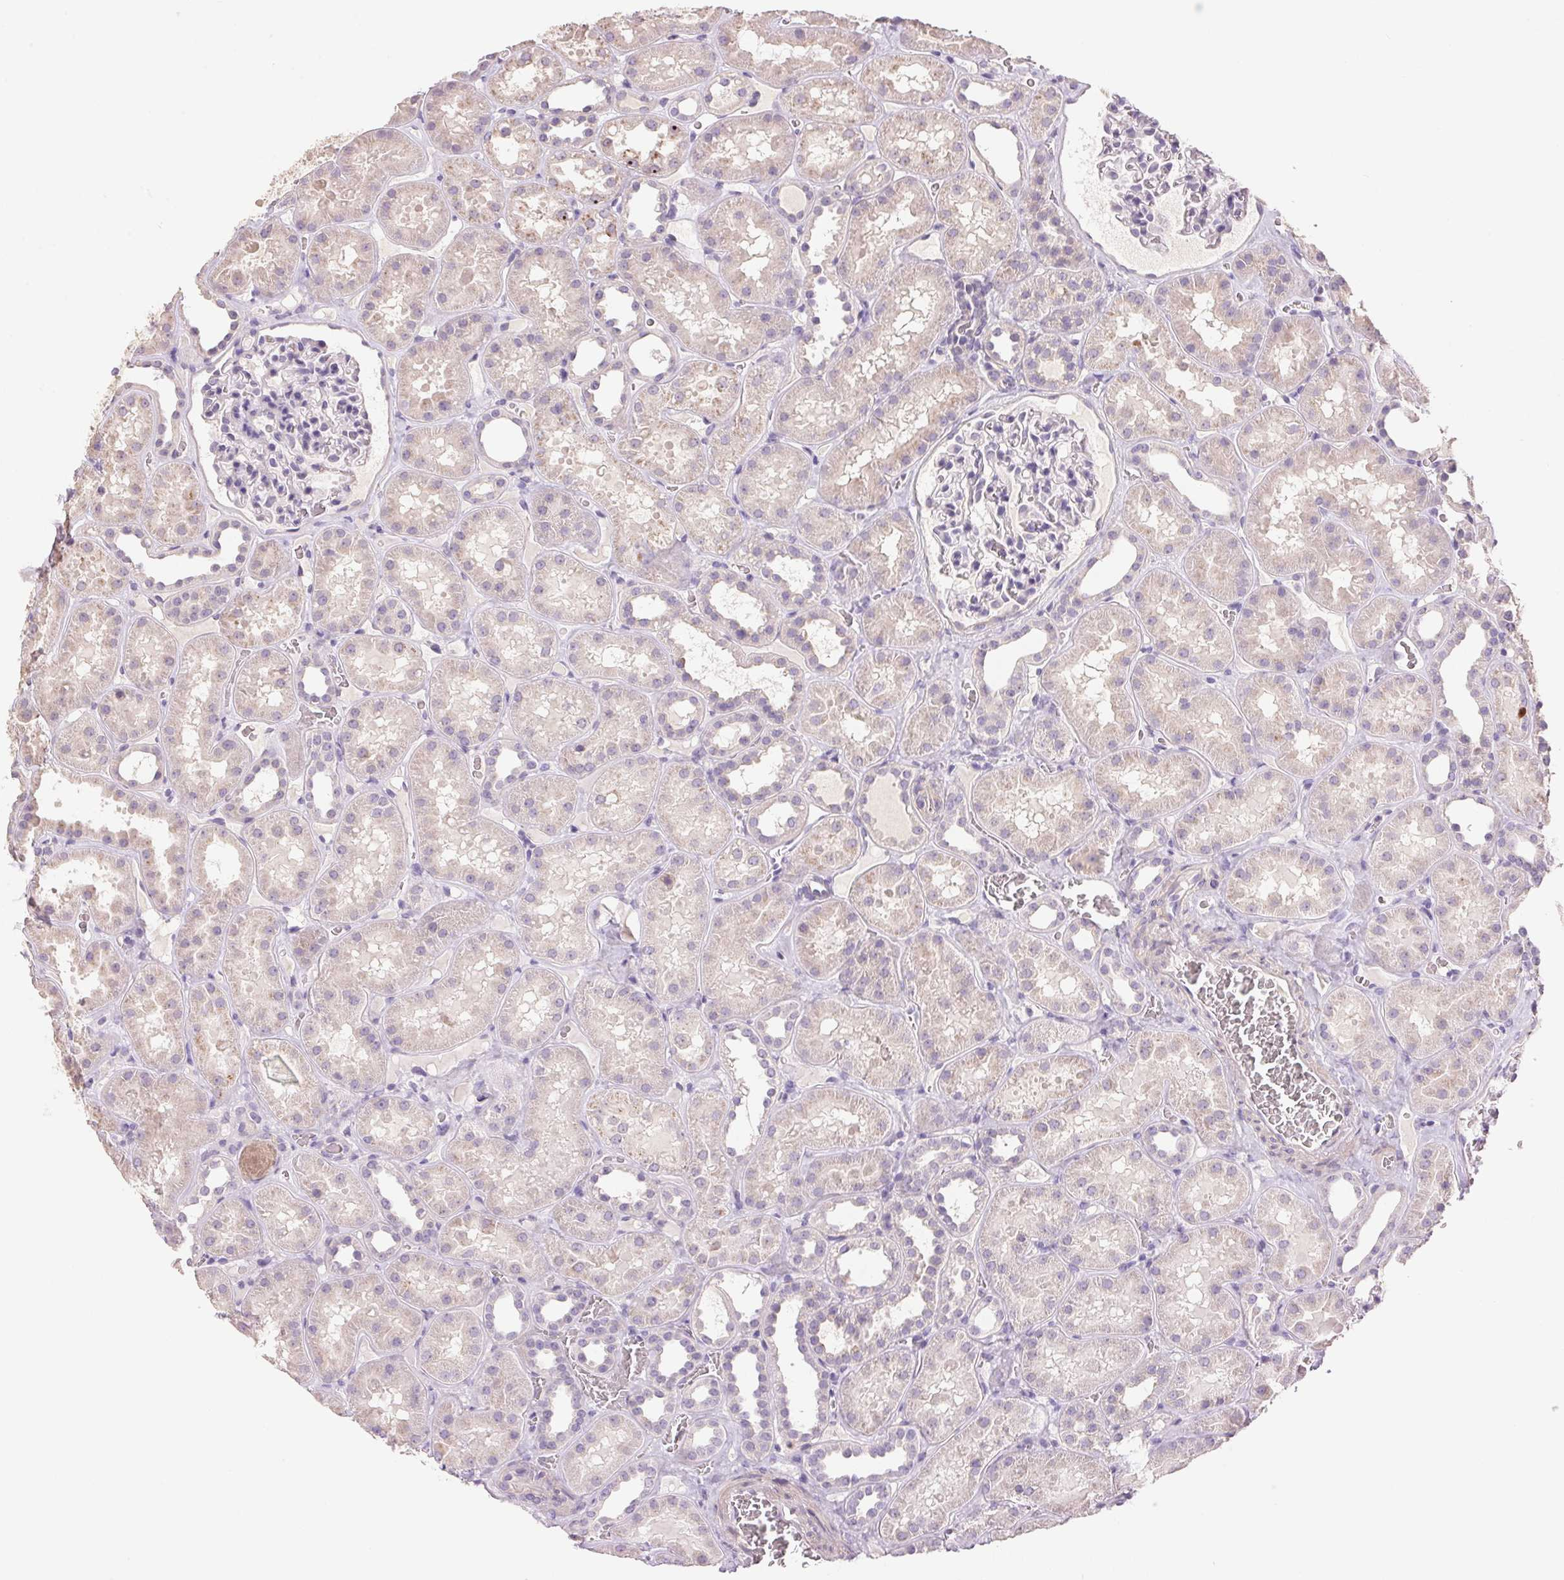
{"staining": {"intensity": "negative", "quantity": "none", "location": "none"}, "tissue": "kidney", "cell_type": "Cells in glomeruli", "image_type": "normal", "snomed": [{"axis": "morphology", "description": "Normal tissue, NOS"}, {"axis": "topography", "description": "Kidney"}], "caption": "The image displays no significant expression in cells in glomeruli of kidney.", "gene": "LYZL6", "patient": {"sex": "female", "age": 41}}